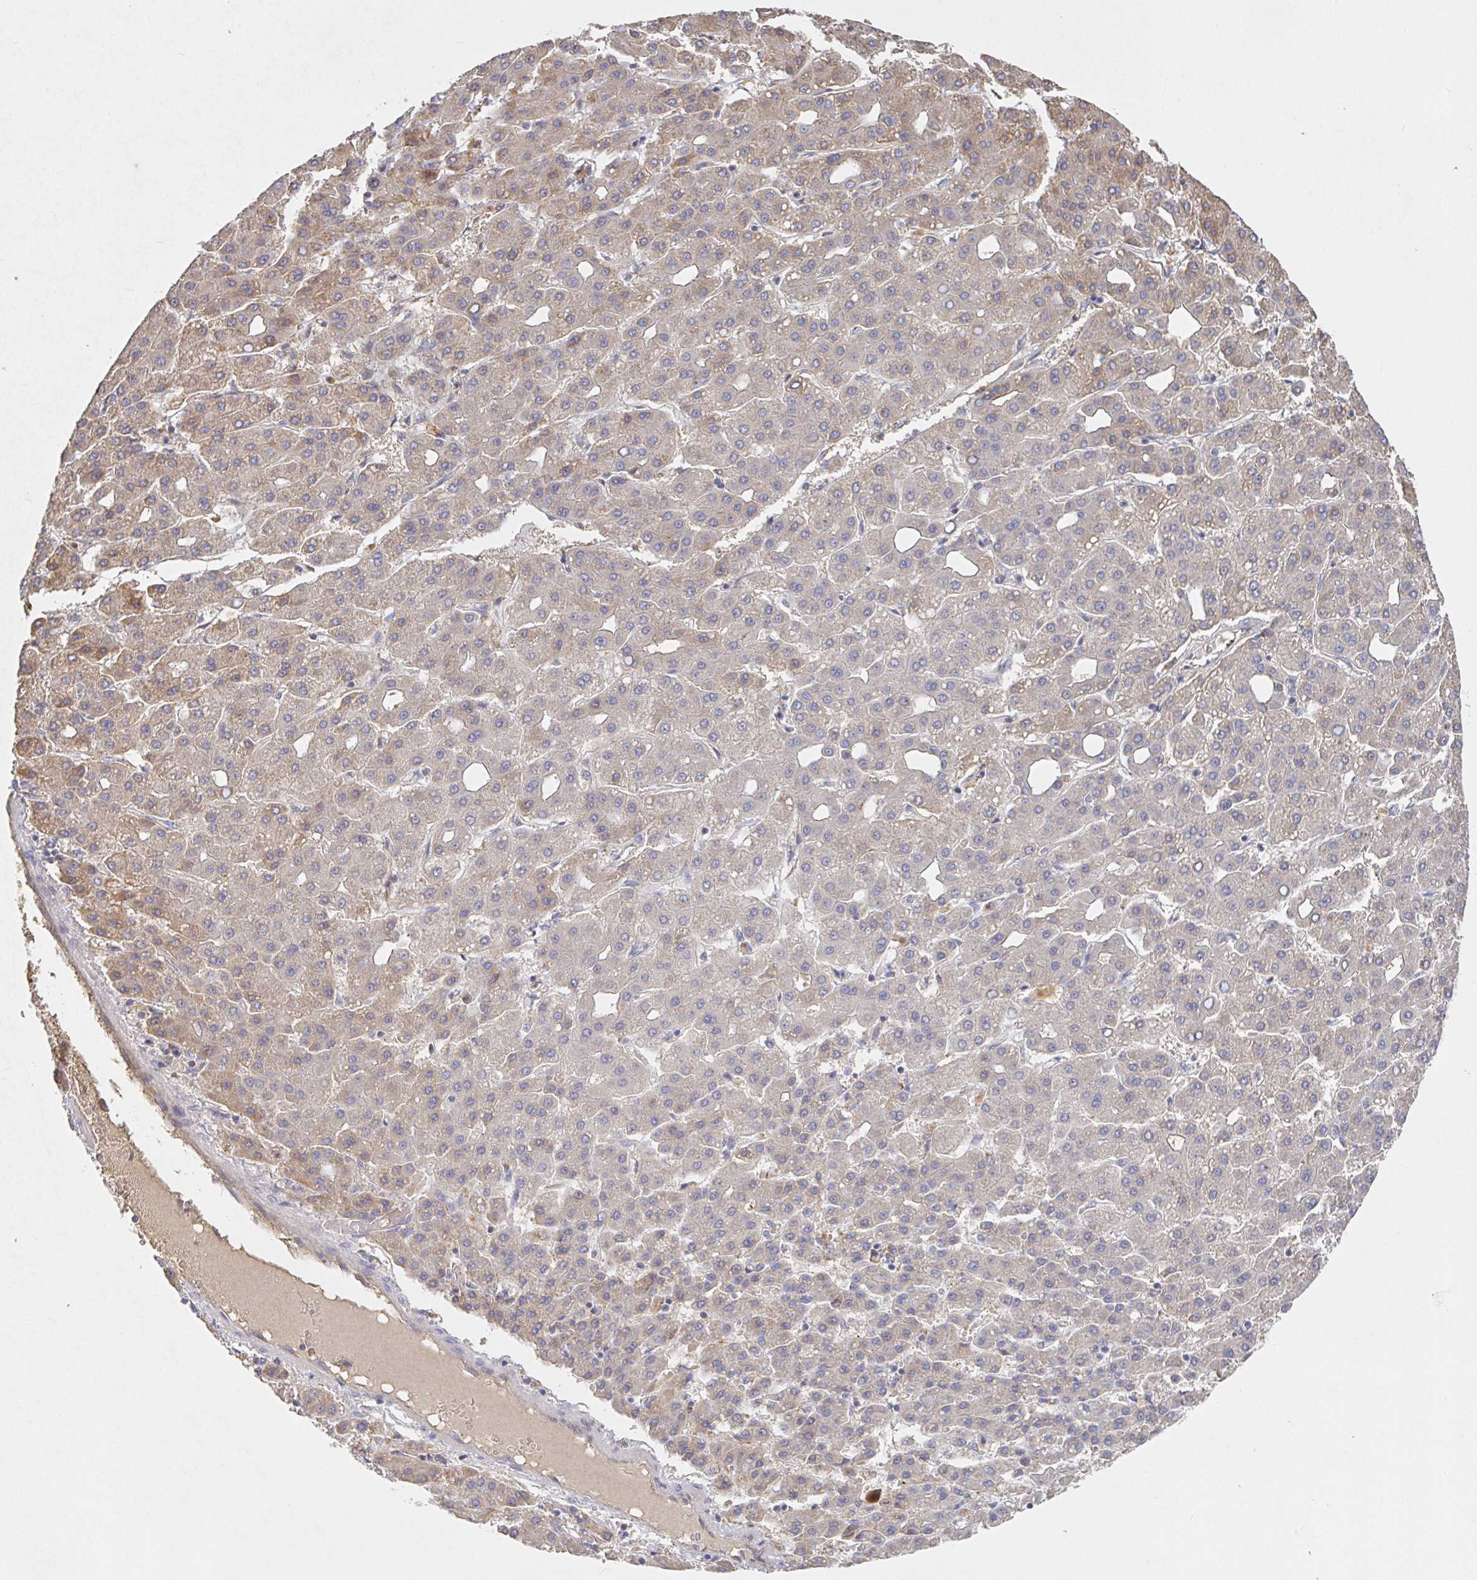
{"staining": {"intensity": "weak", "quantity": "25%-75%", "location": "cytoplasmic/membranous"}, "tissue": "liver cancer", "cell_type": "Tumor cells", "image_type": "cancer", "snomed": [{"axis": "morphology", "description": "Carcinoma, Hepatocellular, NOS"}, {"axis": "topography", "description": "Liver"}], "caption": "Approximately 25%-75% of tumor cells in human liver cancer (hepatocellular carcinoma) exhibit weak cytoplasmic/membranous protein positivity as visualized by brown immunohistochemical staining.", "gene": "IRAK2", "patient": {"sex": "male", "age": 65}}